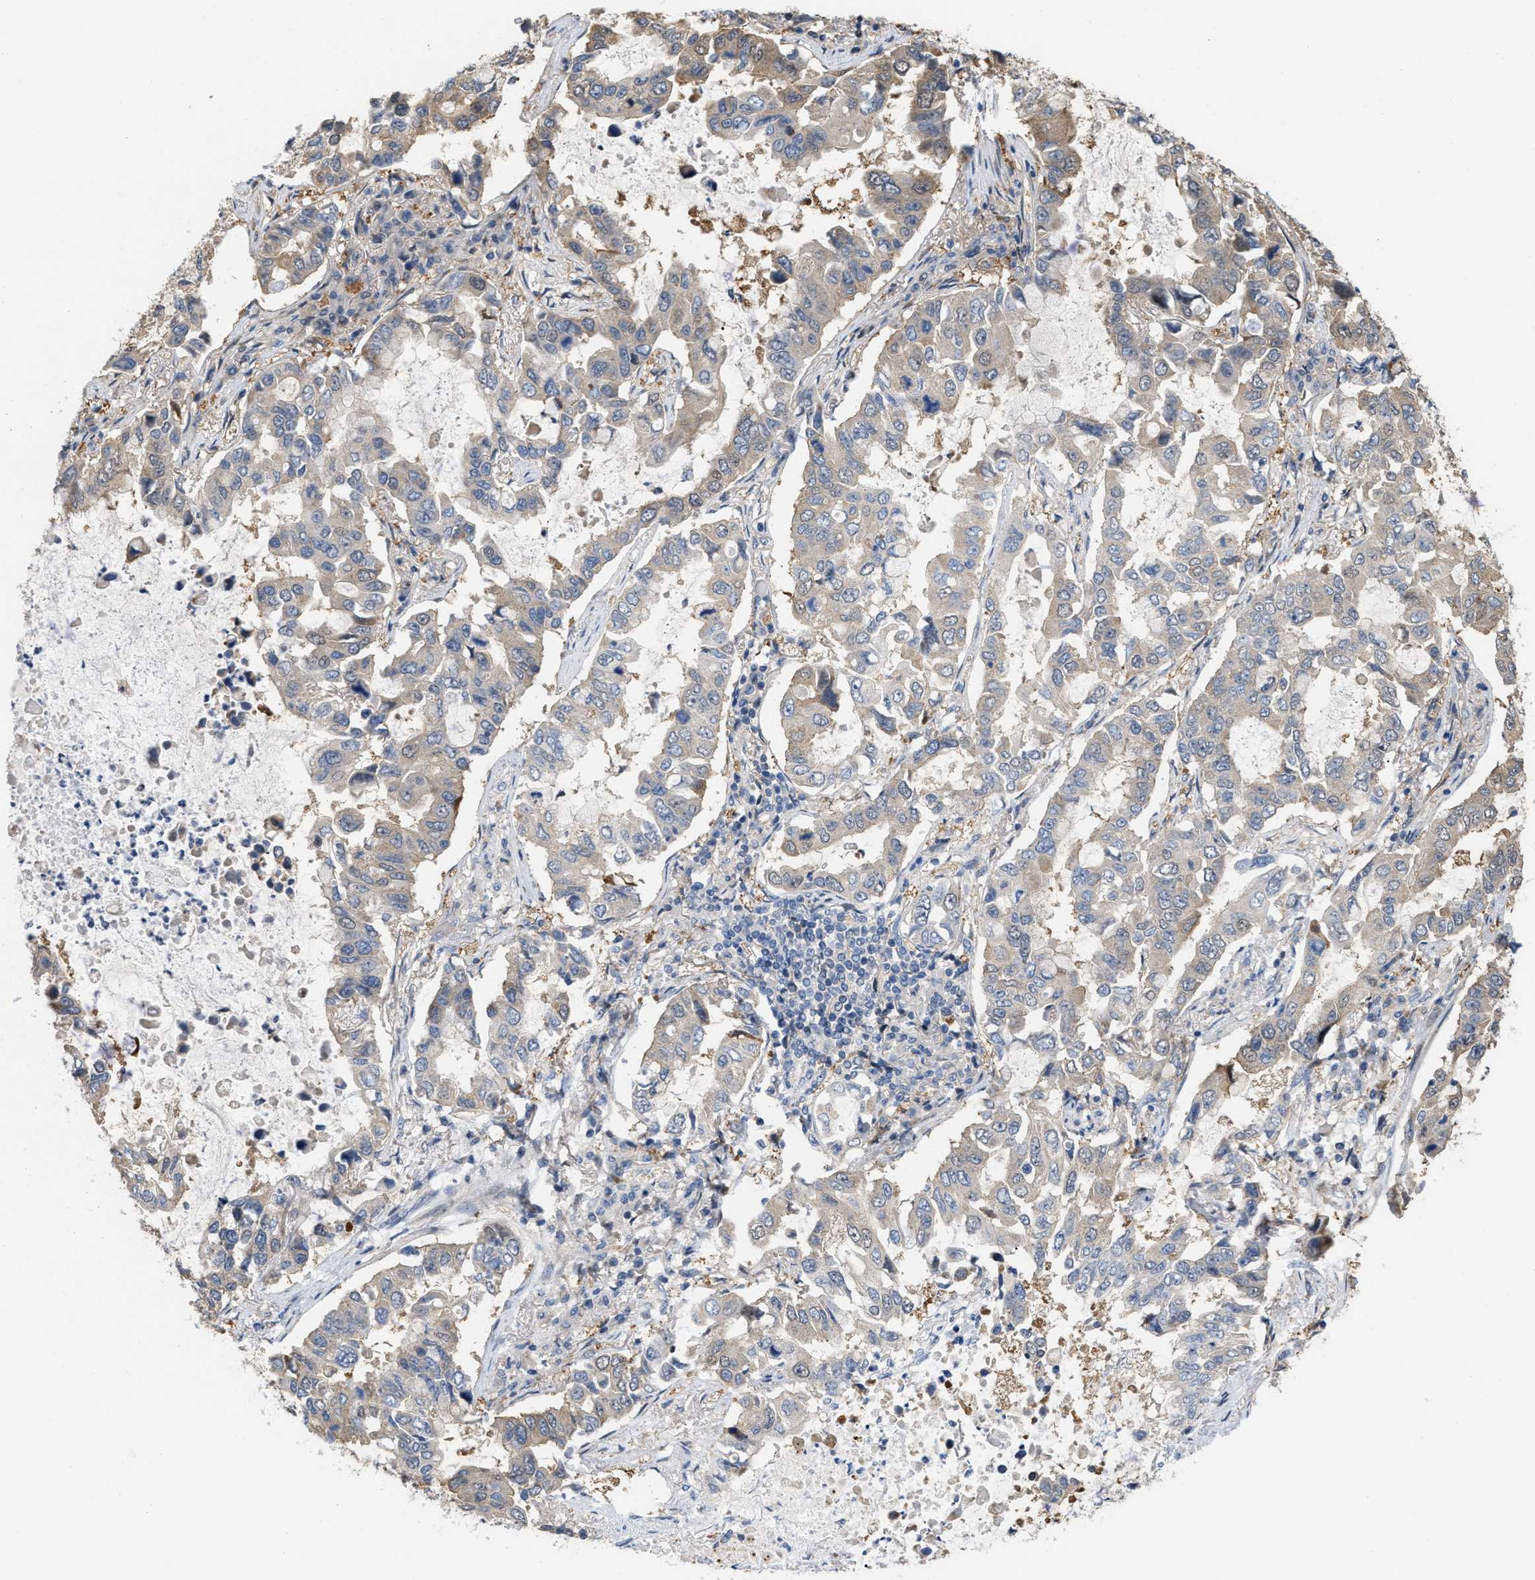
{"staining": {"intensity": "moderate", "quantity": "25%-75%", "location": "cytoplasmic/membranous"}, "tissue": "lung cancer", "cell_type": "Tumor cells", "image_type": "cancer", "snomed": [{"axis": "morphology", "description": "Adenocarcinoma, NOS"}, {"axis": "topography", "description": "Lung"}], "caption": "This histopathology image demonstrates lung adenocarcinoma stained with immunohistochemistry to label a protein in brown. The cytoplasmic/membranous of tumor cells show moderate positivity for the protein. Nuclei are counter-stained blue.", "gene": "CSNK1A1", "patient": {"sex": "male", "age": 64}}